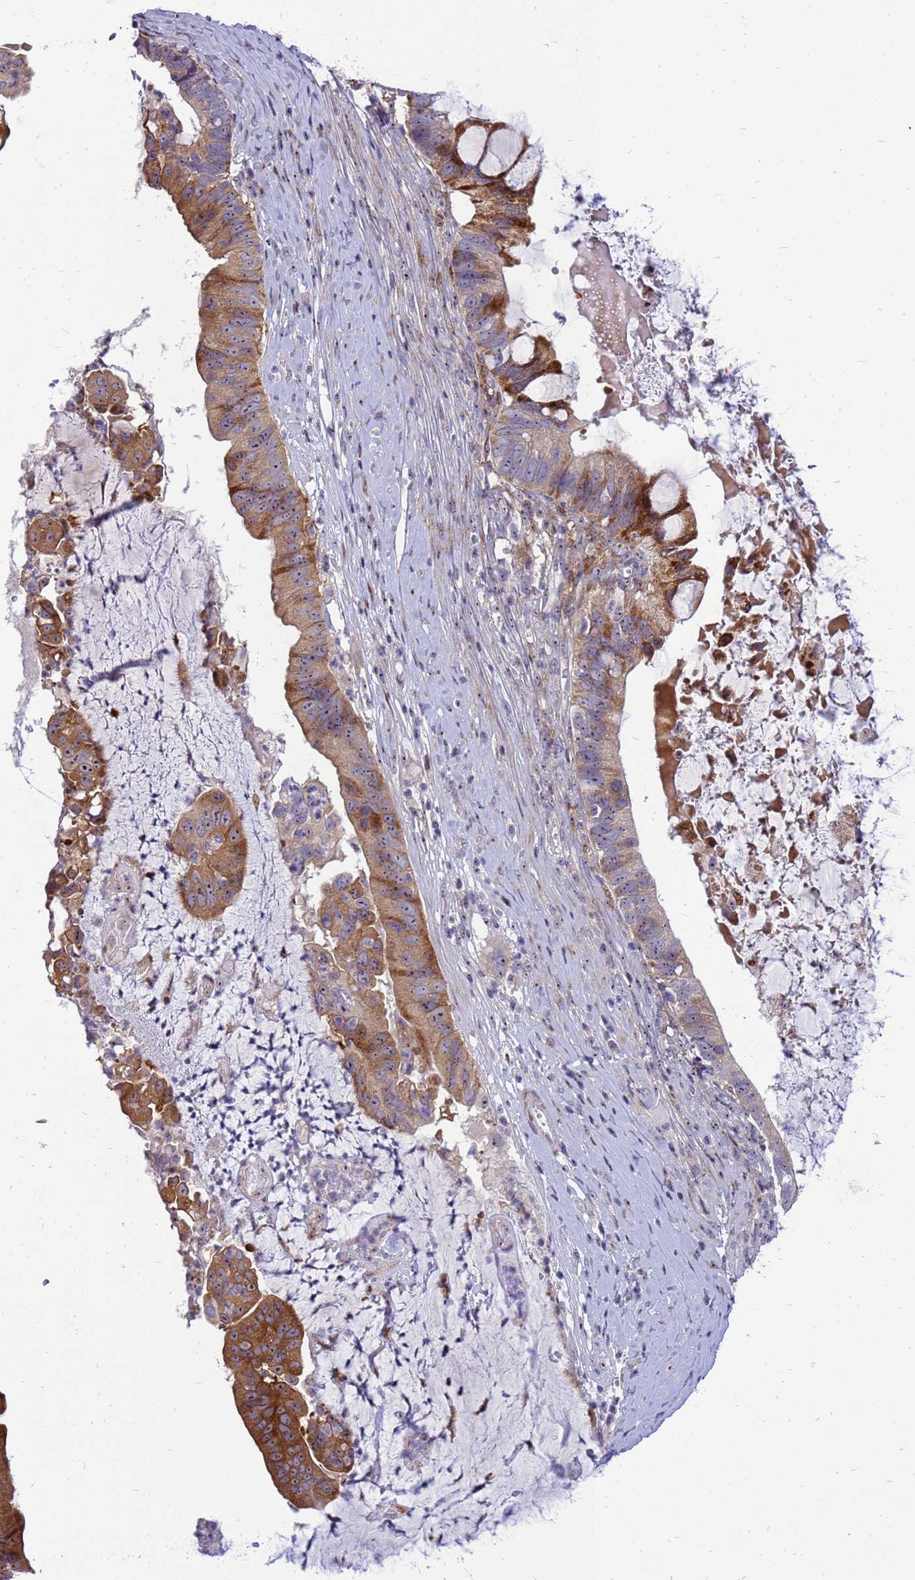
{"staining": {"intensity": "strong", "quantity": "25%-75%", "location": "cytoplasmic/membranous,nuclear"}, "tissue": "ovarian cancer", "cell_type": "Tumor cells", "image_type": "cancer", "snomed": [{"axis": "morphology", "description": "Cystadenocarcinoma, mucinous, NOS"}, {"axis": "topography", "description": "Ovary"}], "caption": "This micrograph demonstrates immunohistochemistry (IHC) staining of human ovarian mucinous cystadenocarcinoma, with high strong cytoplasmic/membranous and nuclear positivity in approximately 25%-75% of tumor cells.", "gene": "RSPO1", "patient": {"sex": "female", "age": 61}}